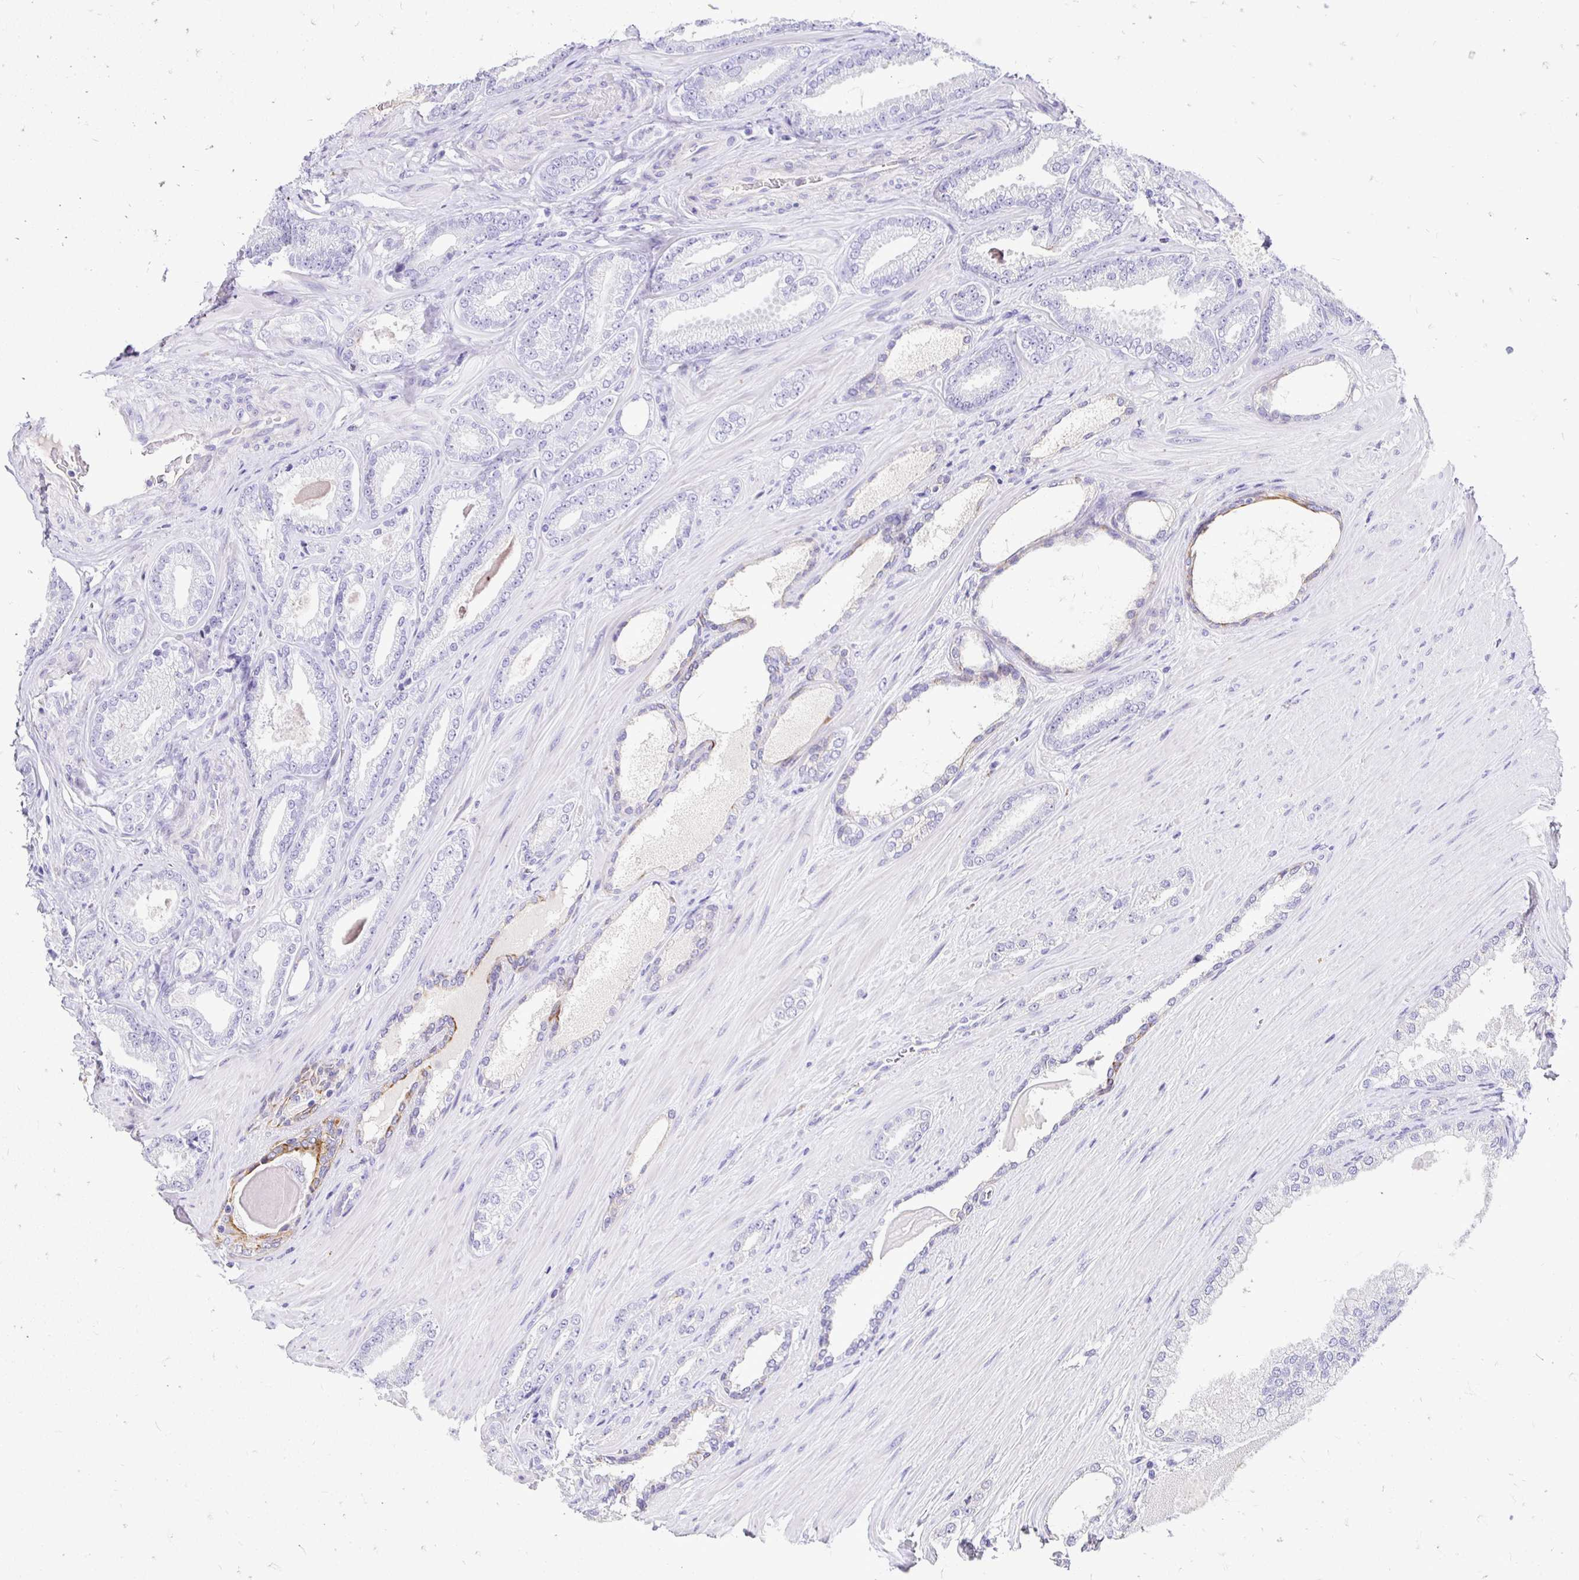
{"staining": {"intensity": "moderate", "quantity": "<25%", "location": "cytoplasmic/membranous"}, "tissue": "prostate cancer", "cell_type": "Tumor cells", "image_type": "cancer", "snomed": [{"axis": "morphology", "description": "Adenocarcinoma, Low grade"}, {"axis": "topography", "description": "Prostate"}], "caption": "The histopathology image shows staining of prostate adenocarcinoma (low-grade), revealing moderate cytoplasmic/membranous protein positivity (brown color) within tumor cells.", "gene": "TAF1D", "patient": {"sex": "male", "age": 61}}